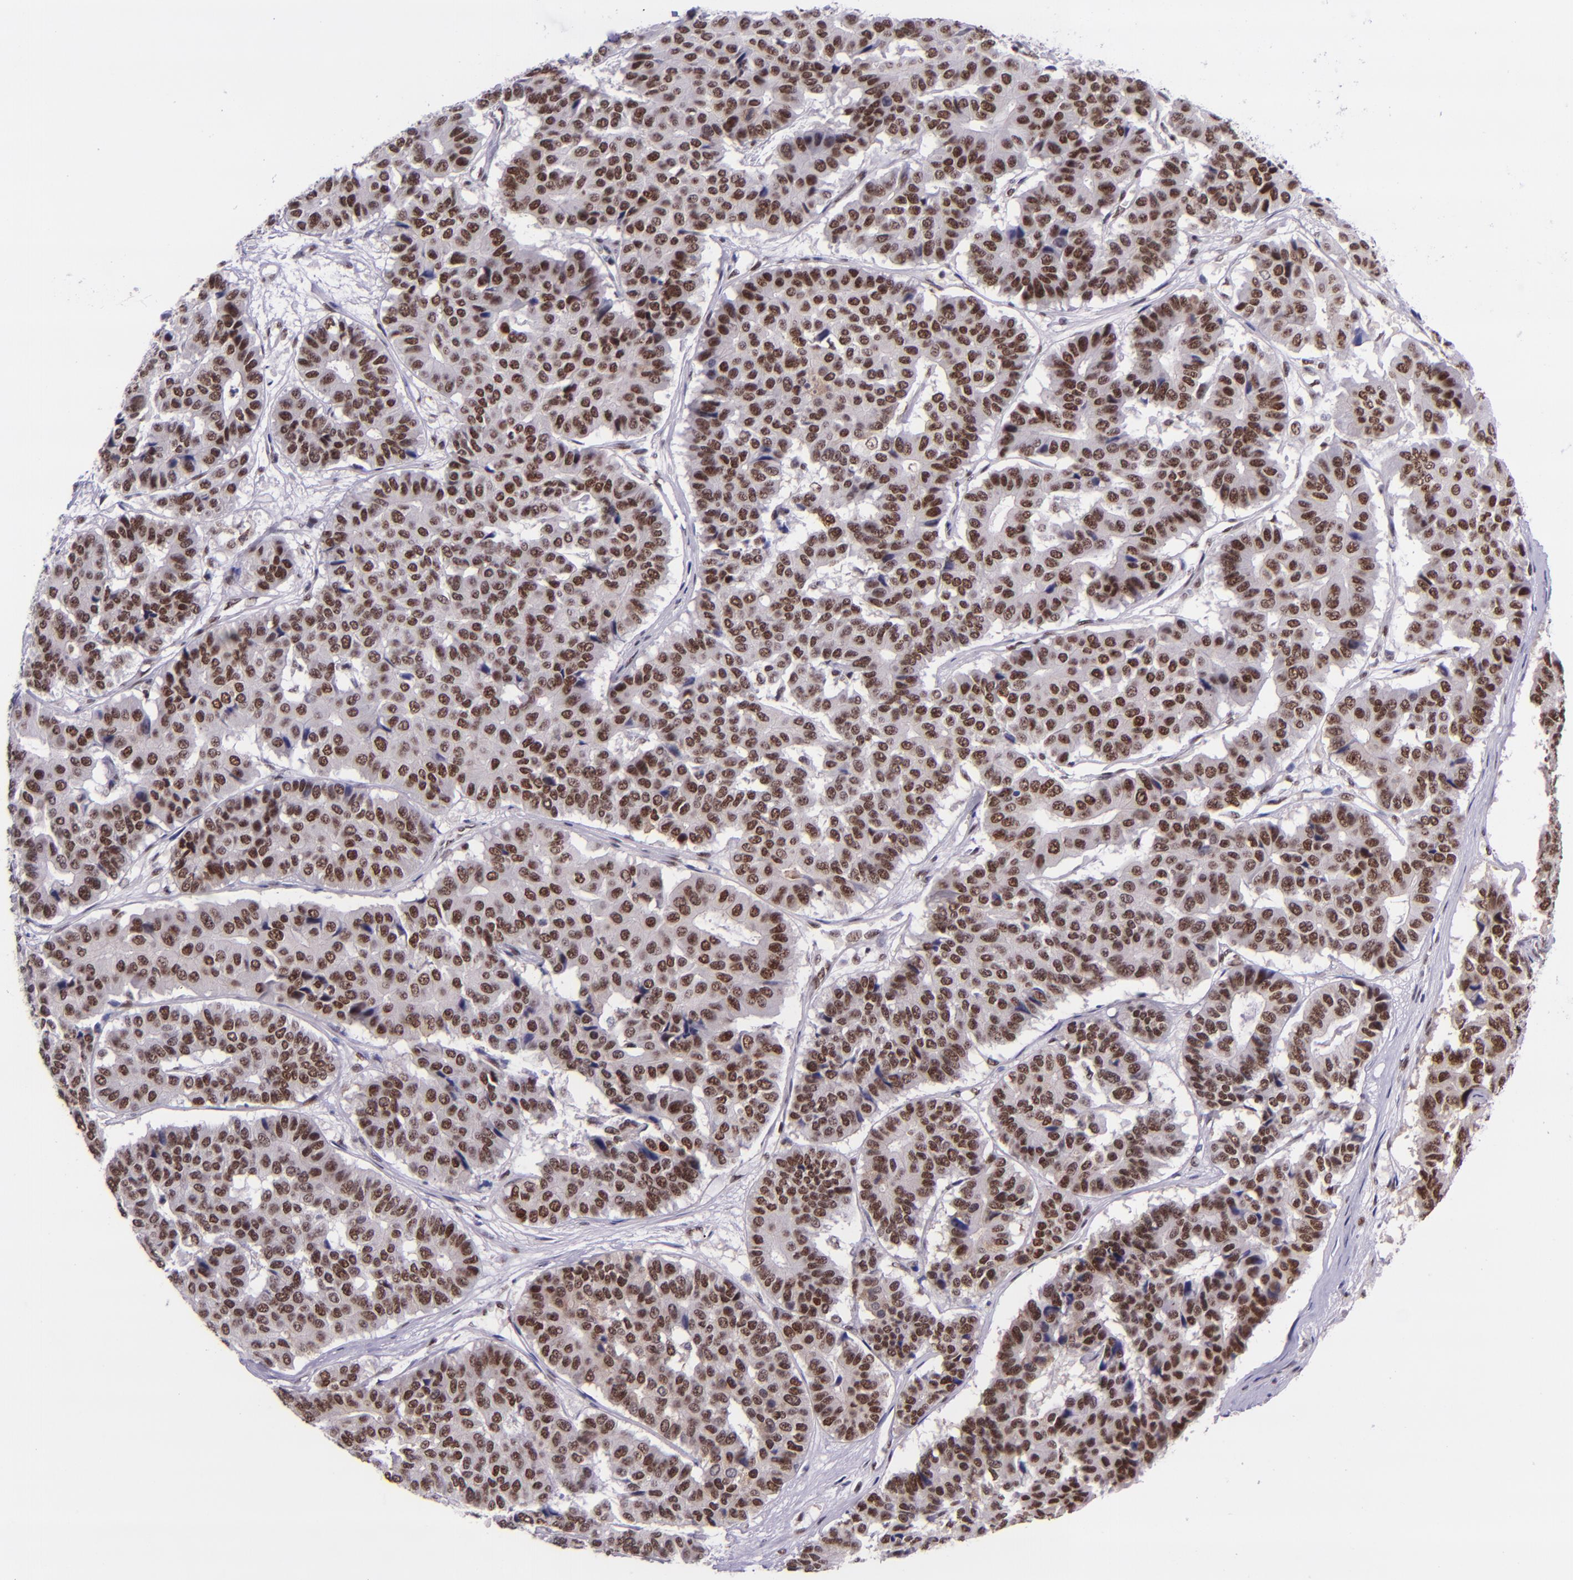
{"staining": {"intensity": "strong", "quantity": ">75%", "location": "nuclear"}, "tissue": "pancreatic cancer", "cell_type": "Tumor cells", "image_type": "cancer", "snomed": [{"axis": "morphology", "description": "Adenocarcinoma, NOS"}, {"axis": "topography", "description": "Pancreas"}], "caption": "Tumor cells show high levels of strong nuclear staining in approximately >75% of cells in human adenocarcinoma (pancreatic).", "gene": "GPKOW", "patient": {"sex": "male", "age": 50}}